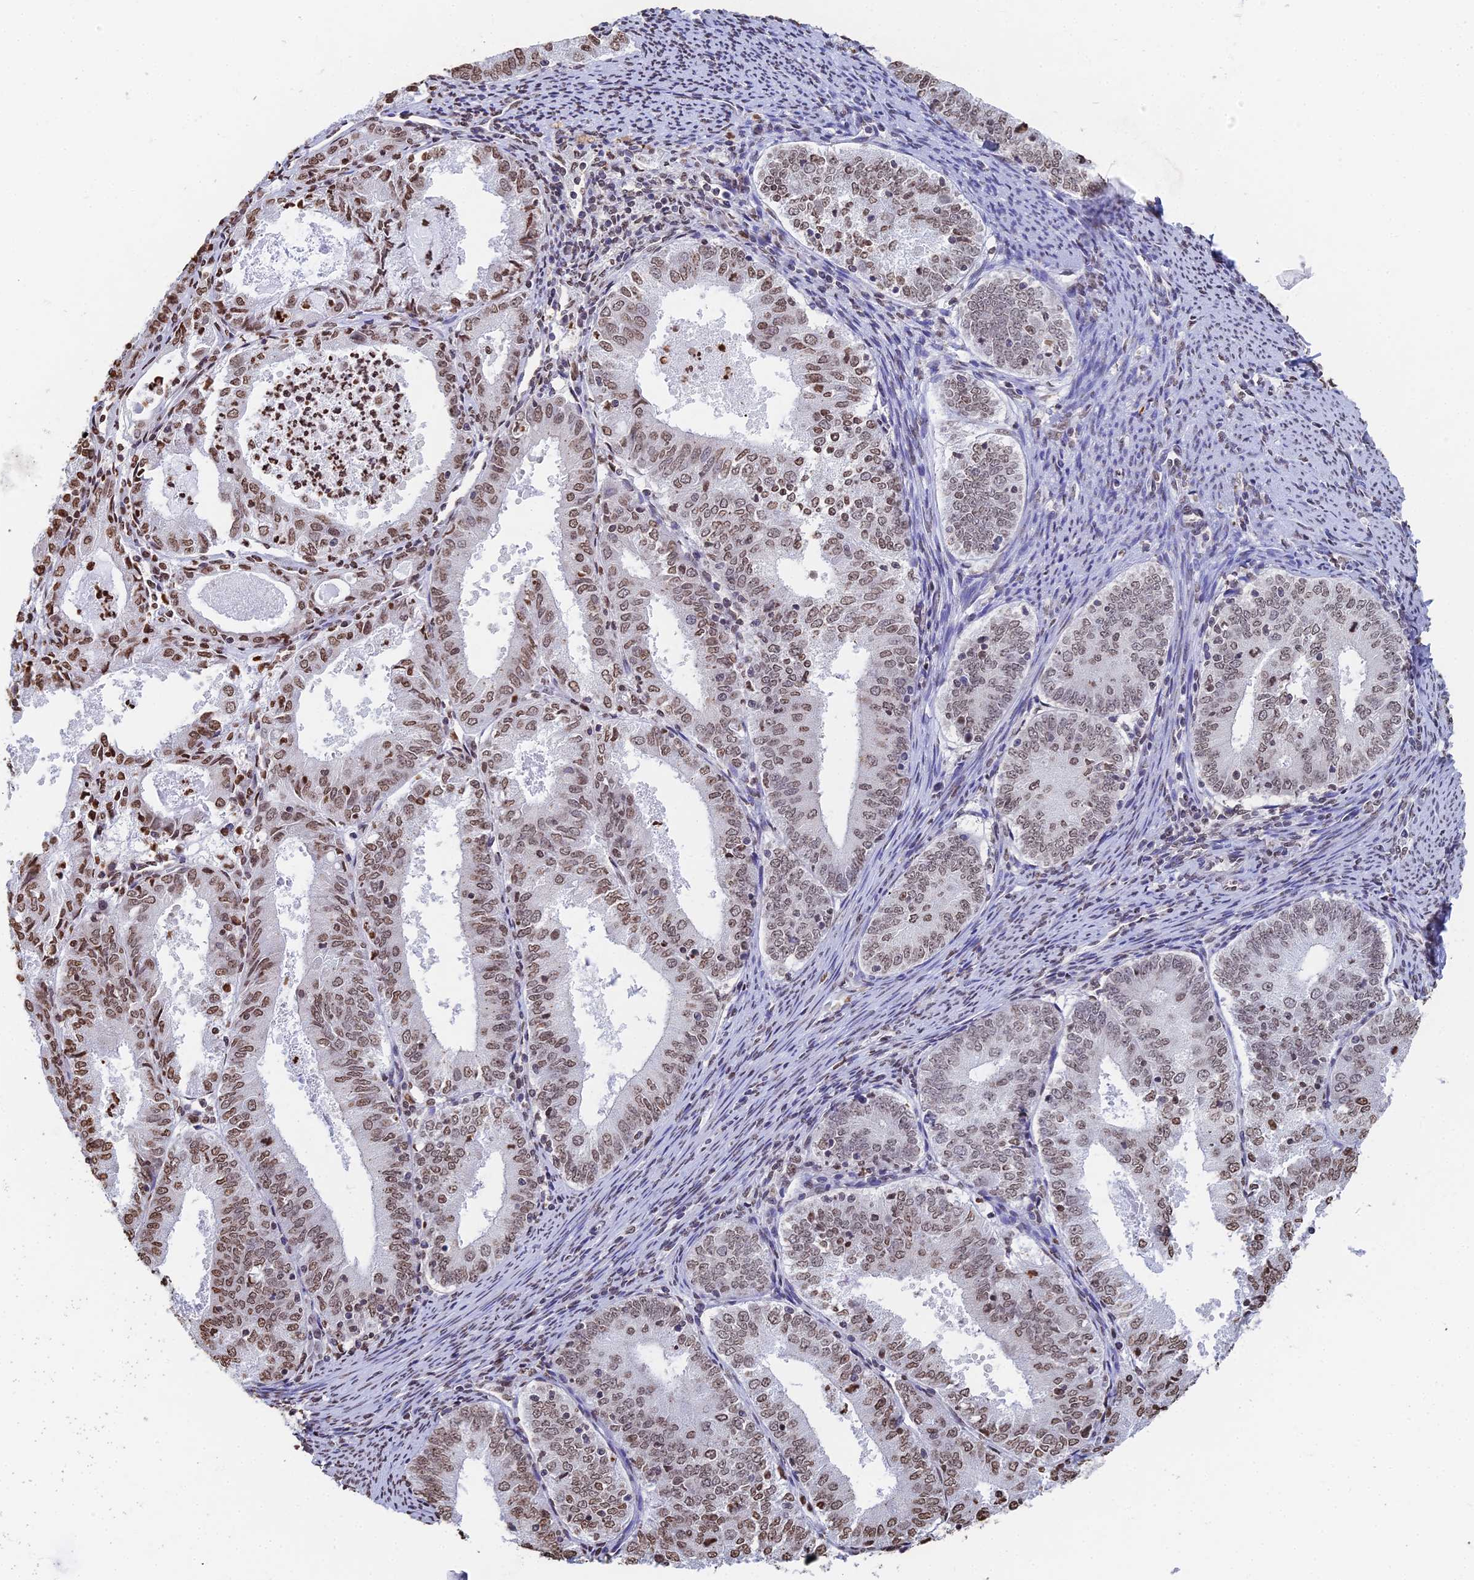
{"staining": {"intensity": "moderate", "quantity": ">75%", "location": "nuclear"}, "tissue": "endometrial cancer", "cell_type": "Tumor cells", "image_type": "cancer", "snomed": [{"axis": "morphology", "description": "Adenocarcinoma, NOS"}, {"axis": "topography", "description": "Endometrium"}], "caption": "Moderate nuclear staining is seen in about >75% of tumor cells in endometrial adenocarcinoma.", "gene": "GBP3", "patient": {"sex": "female", "age": 57}}